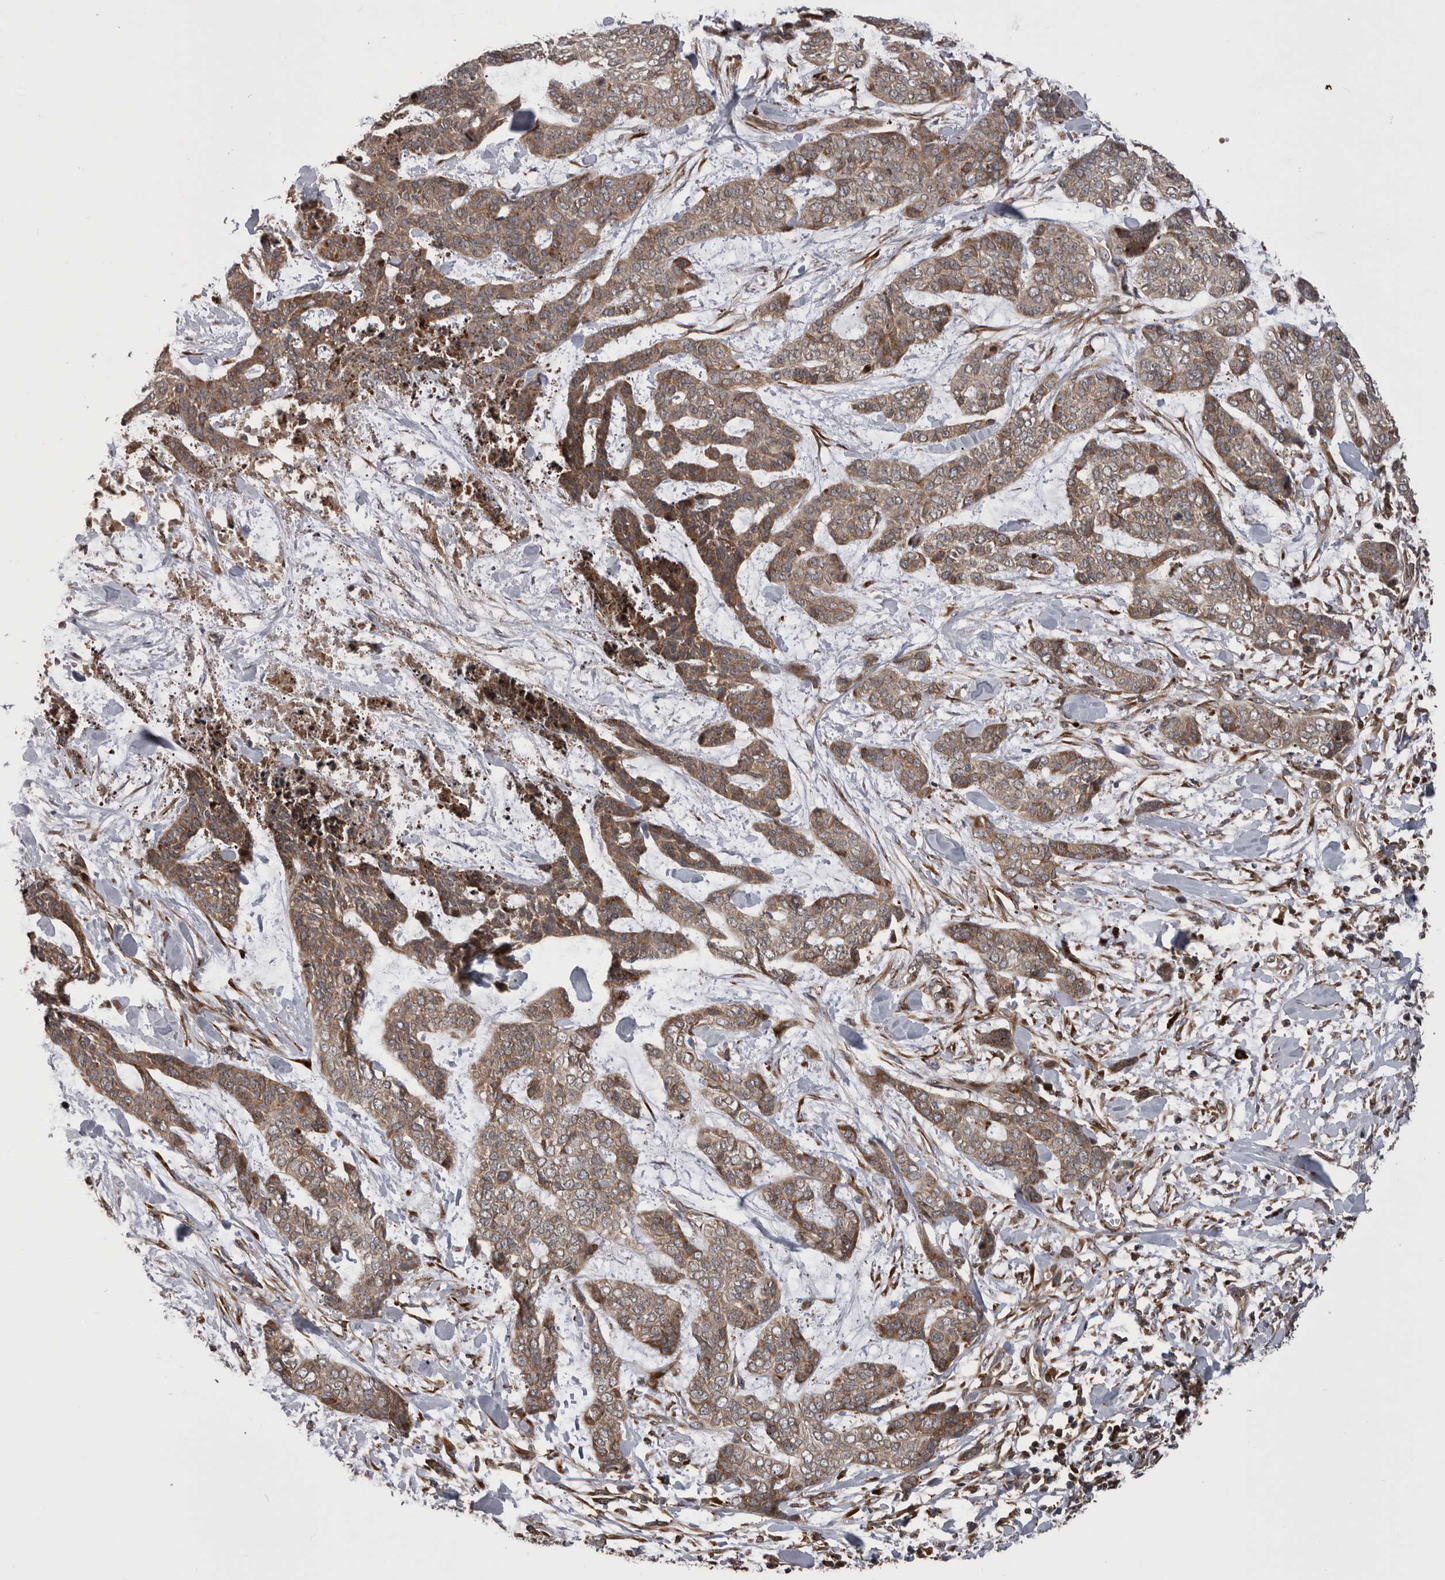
{"staining": {"intensity": "weak", "quantity": ">75%", "location": "cytoplasmic/membranous"}, "tissue": "skin cancer", "cell_type": "Tumor cells", "image_type": "cancer", "snomed": [{"axis": "morphology", "description": "Basal cell carcinoma"}, {"axis": "topography", "description": "Skin"}], "caption": "Skin cancer tissue exhibits weak cytoplasmic/membranous staining in about >75% of tumor cells, visualized by immunohistochemistry.", "gene": "RAB3GAP2", "patient": {"sex": "female", "age": 64}}